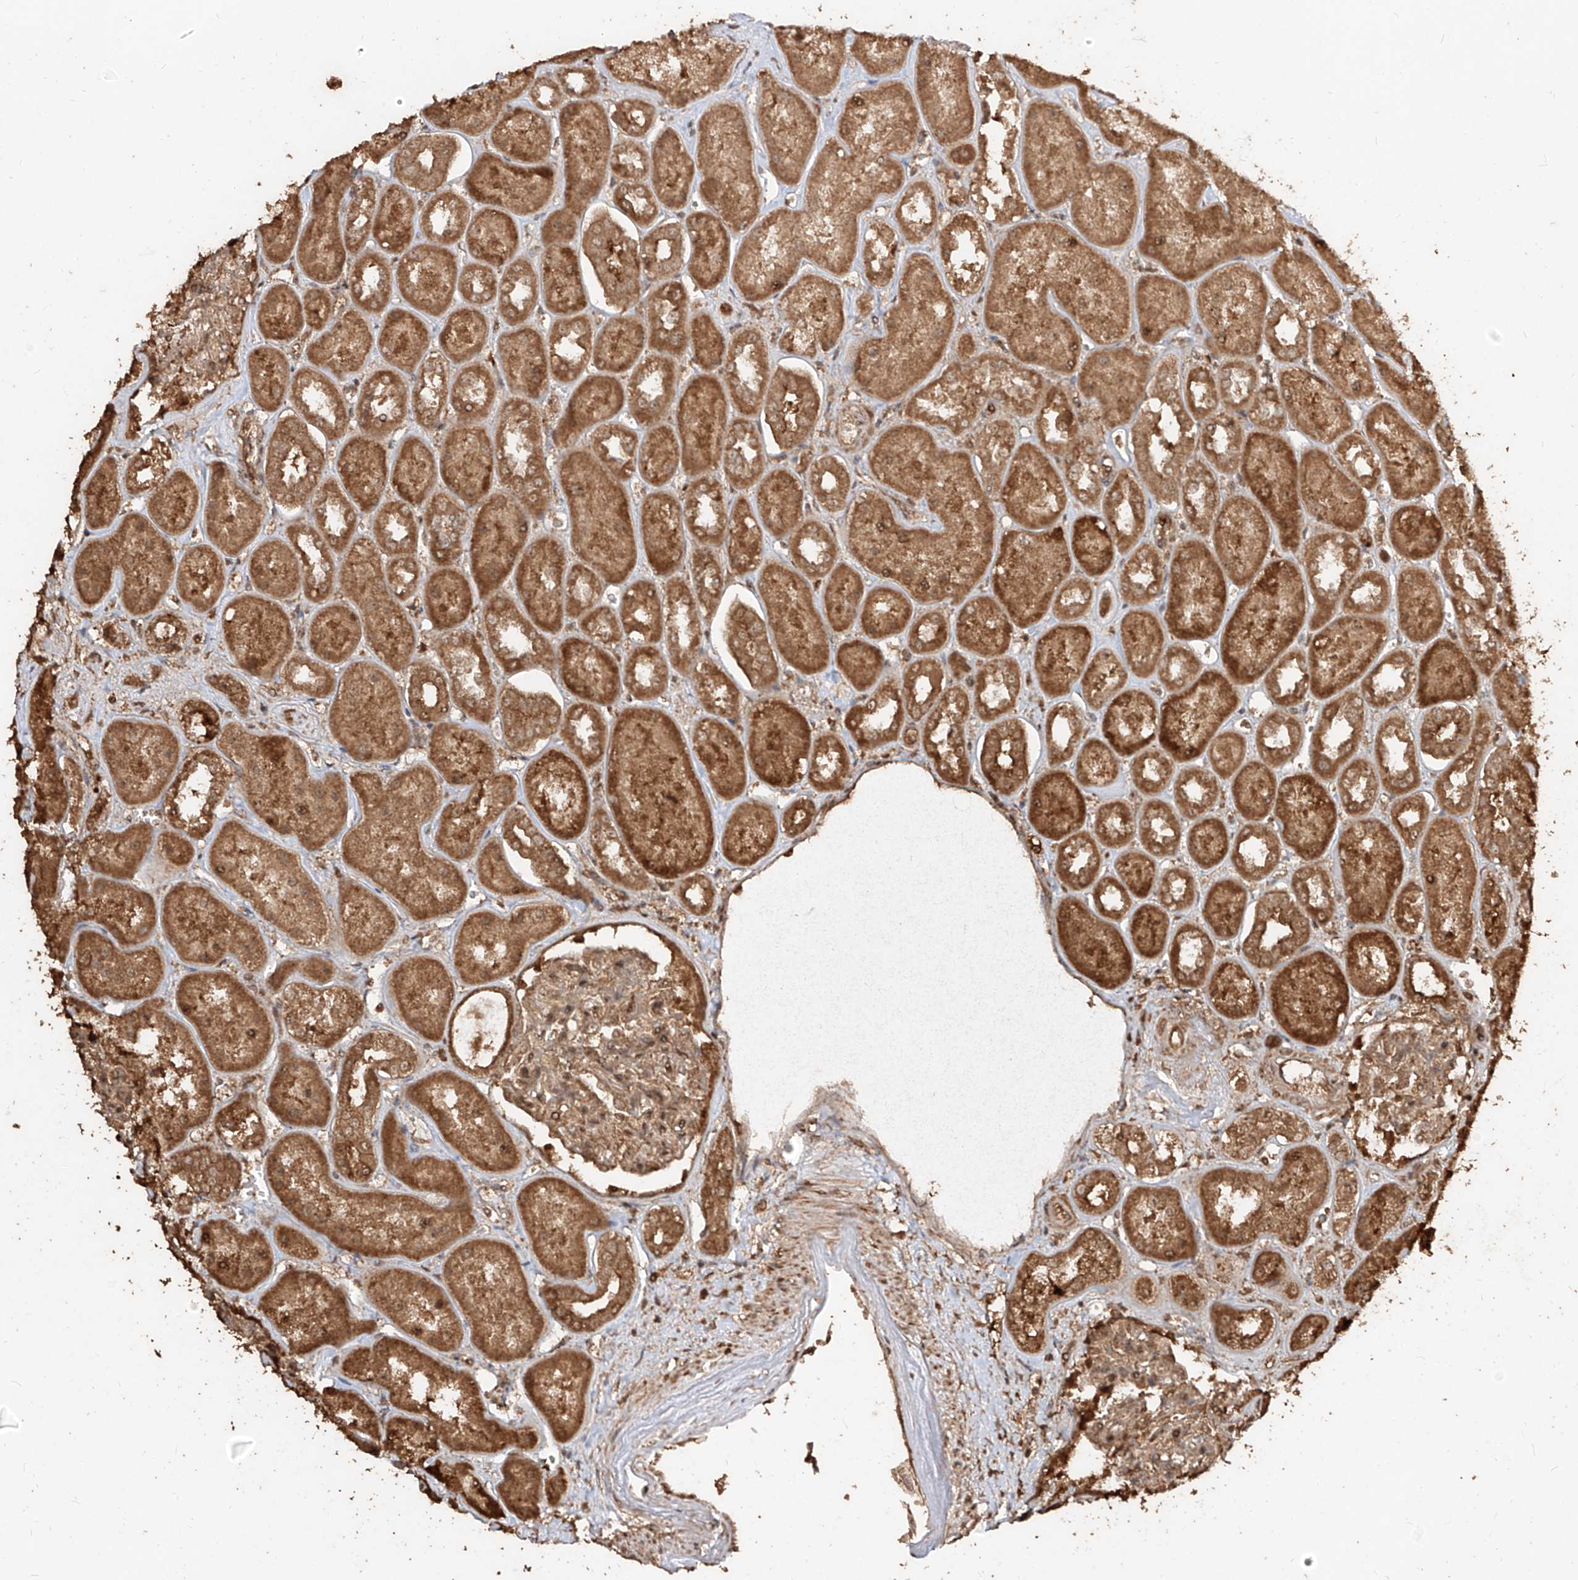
{"staining": {"intensity": "moderate", "quantity": ">75%", "location": "cytoplasmic/membranous,nuclear"}, "tissue": "kidney", "cell_type": "Cells in glomeruli", "image_type": "normal", "snomed": [{"axis": "morphology", "description": "Normal tissue, NOS"}, {"axis": "topography", "description": "Kidney"}], "caption": "Immunohistochemical staining of unremarkable human kidney shows moderate cytoplasmic/membranous,nuclear protein staining in about >75% of cells in glomeruli. Nuclei are stained in blue.", "gene": "ZNF660", "patient": {"sex": "male", "age": 70}}